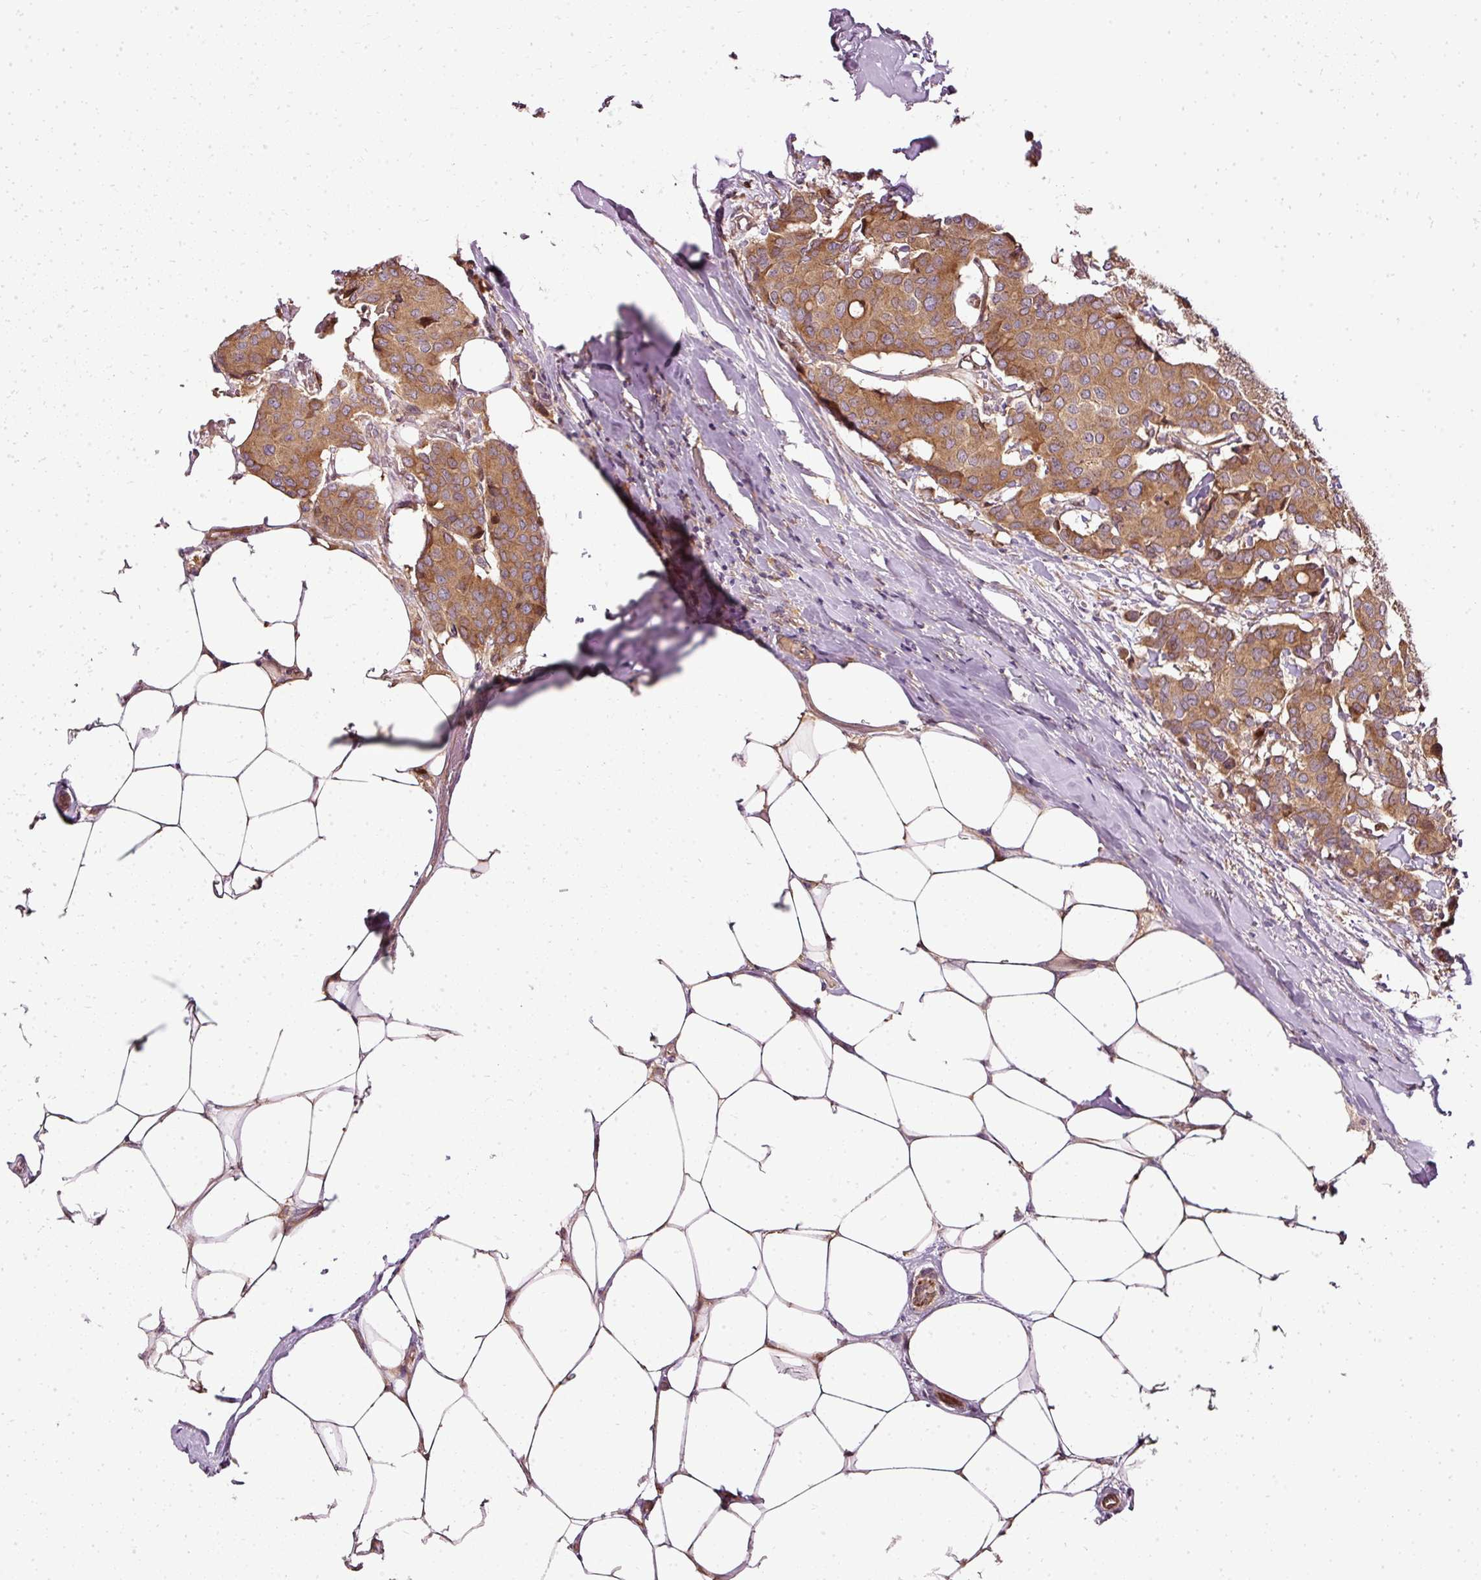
{"staining": {"intensity": "strong", "quantity": ">75%", "location": "cytoplasmic/membranous"}, "tissue": "breast cancer", "cell_type": "Tumor cells", "image_type": "cancer", "snomed": [{"axis": "morphology", "description": "Duct carcinoma"}, {"axis": "topography", "description": "Breast"}], "caption": "A brown stain highlights strong cytoplasmic/membranous positivity of a protein in breast cancer tumor cells.", "gene": "NAPA", "patient": {"sex": "female", "age": 75}}